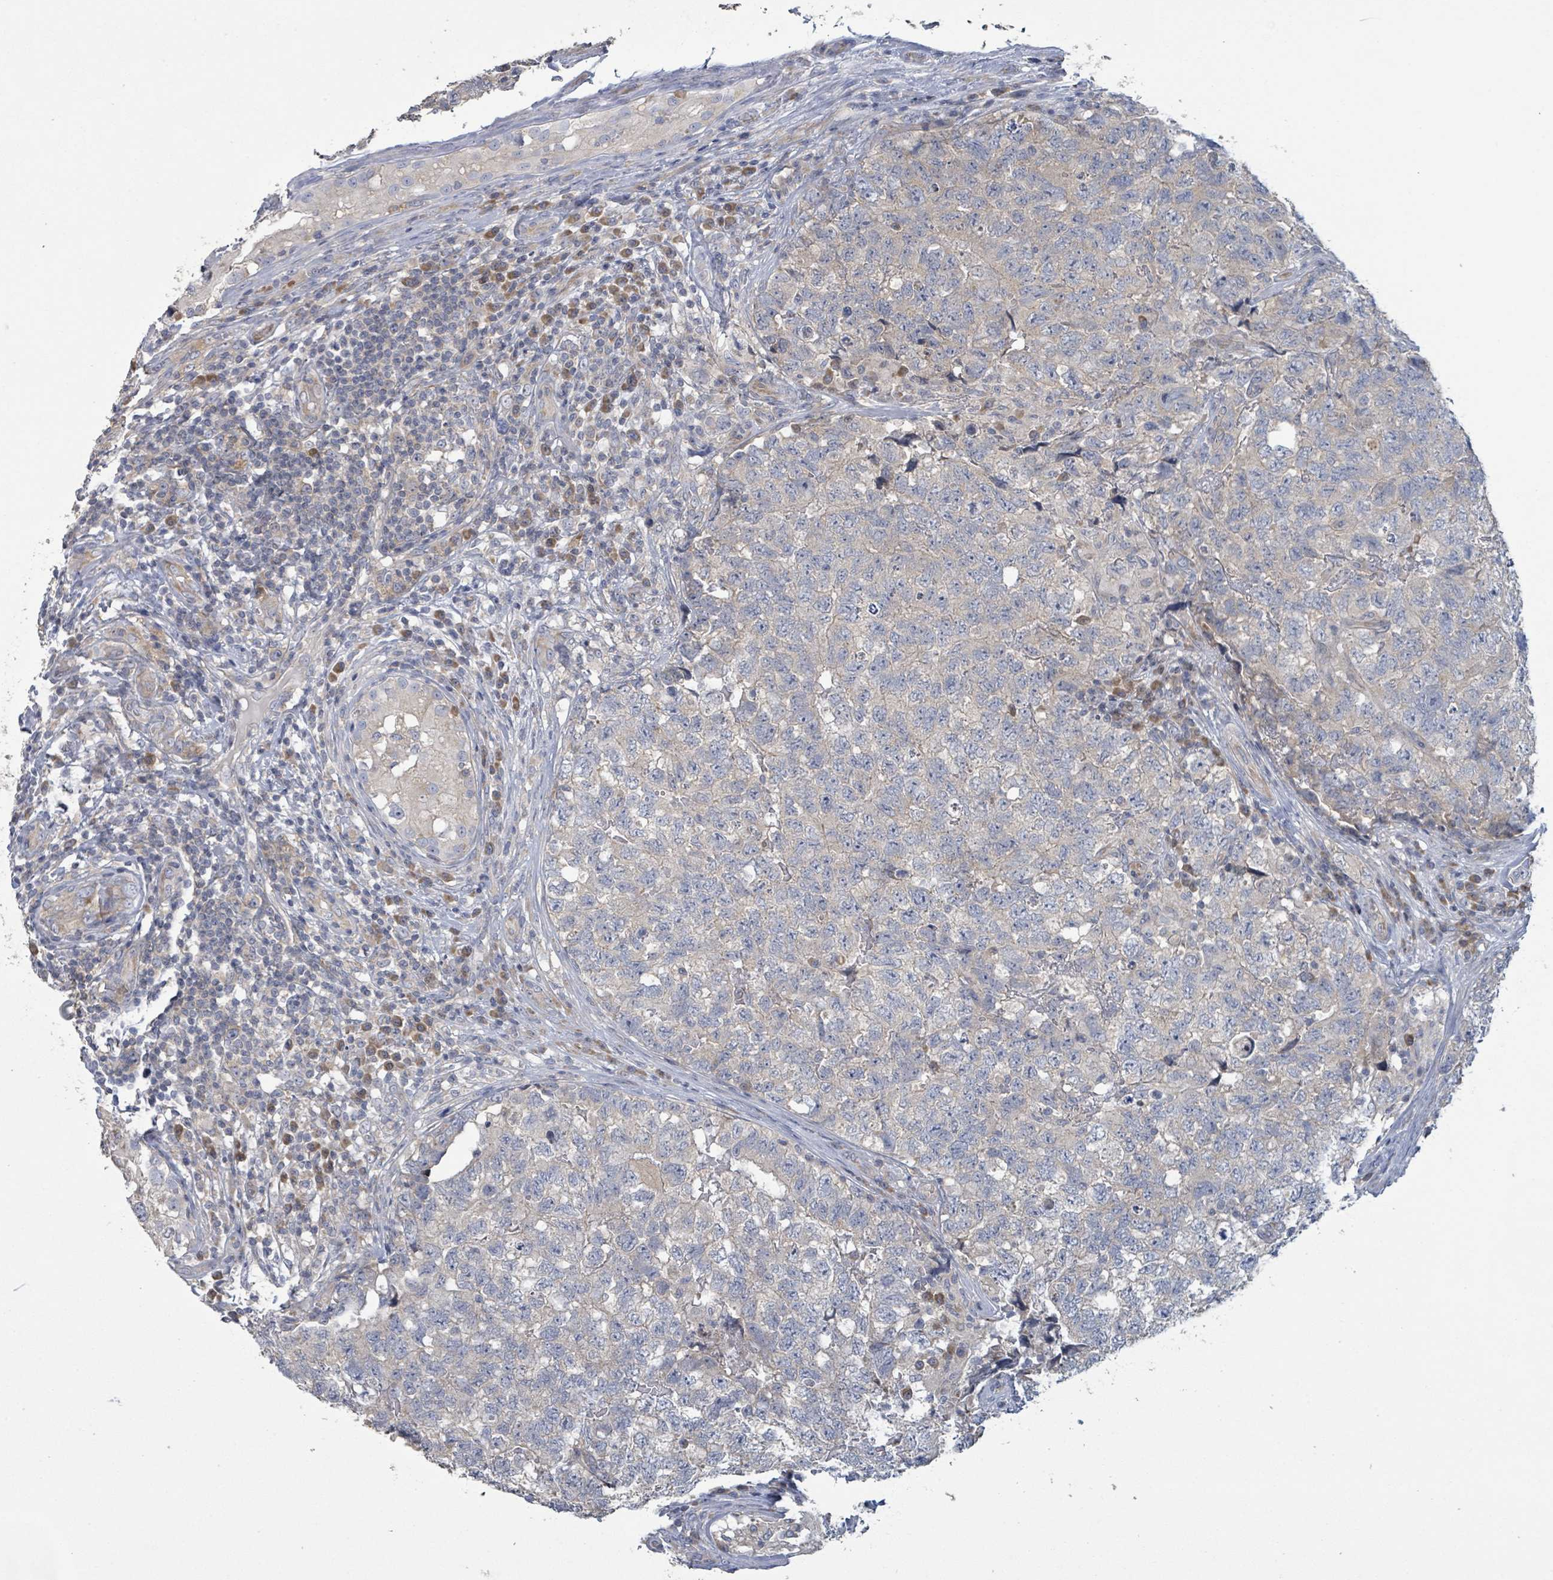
{"staining": {"intensity": "negative", "quantity": "none", "location": "none"}, "tissue": "testis cancer", "cell_type": "Tumor cells", "image_type": "cancer", "snomed": [{"axis": "morphology", "description": "Carcinoma, Embryonal, NOS"}, {"axis": "topography", "description": "Testis"}], "caption": "Tumor cells are negative for brown protein staining in testis embryonal carcinoma.", "gene": "RPL32", "patient": {"sex": "male", "age": 31}}